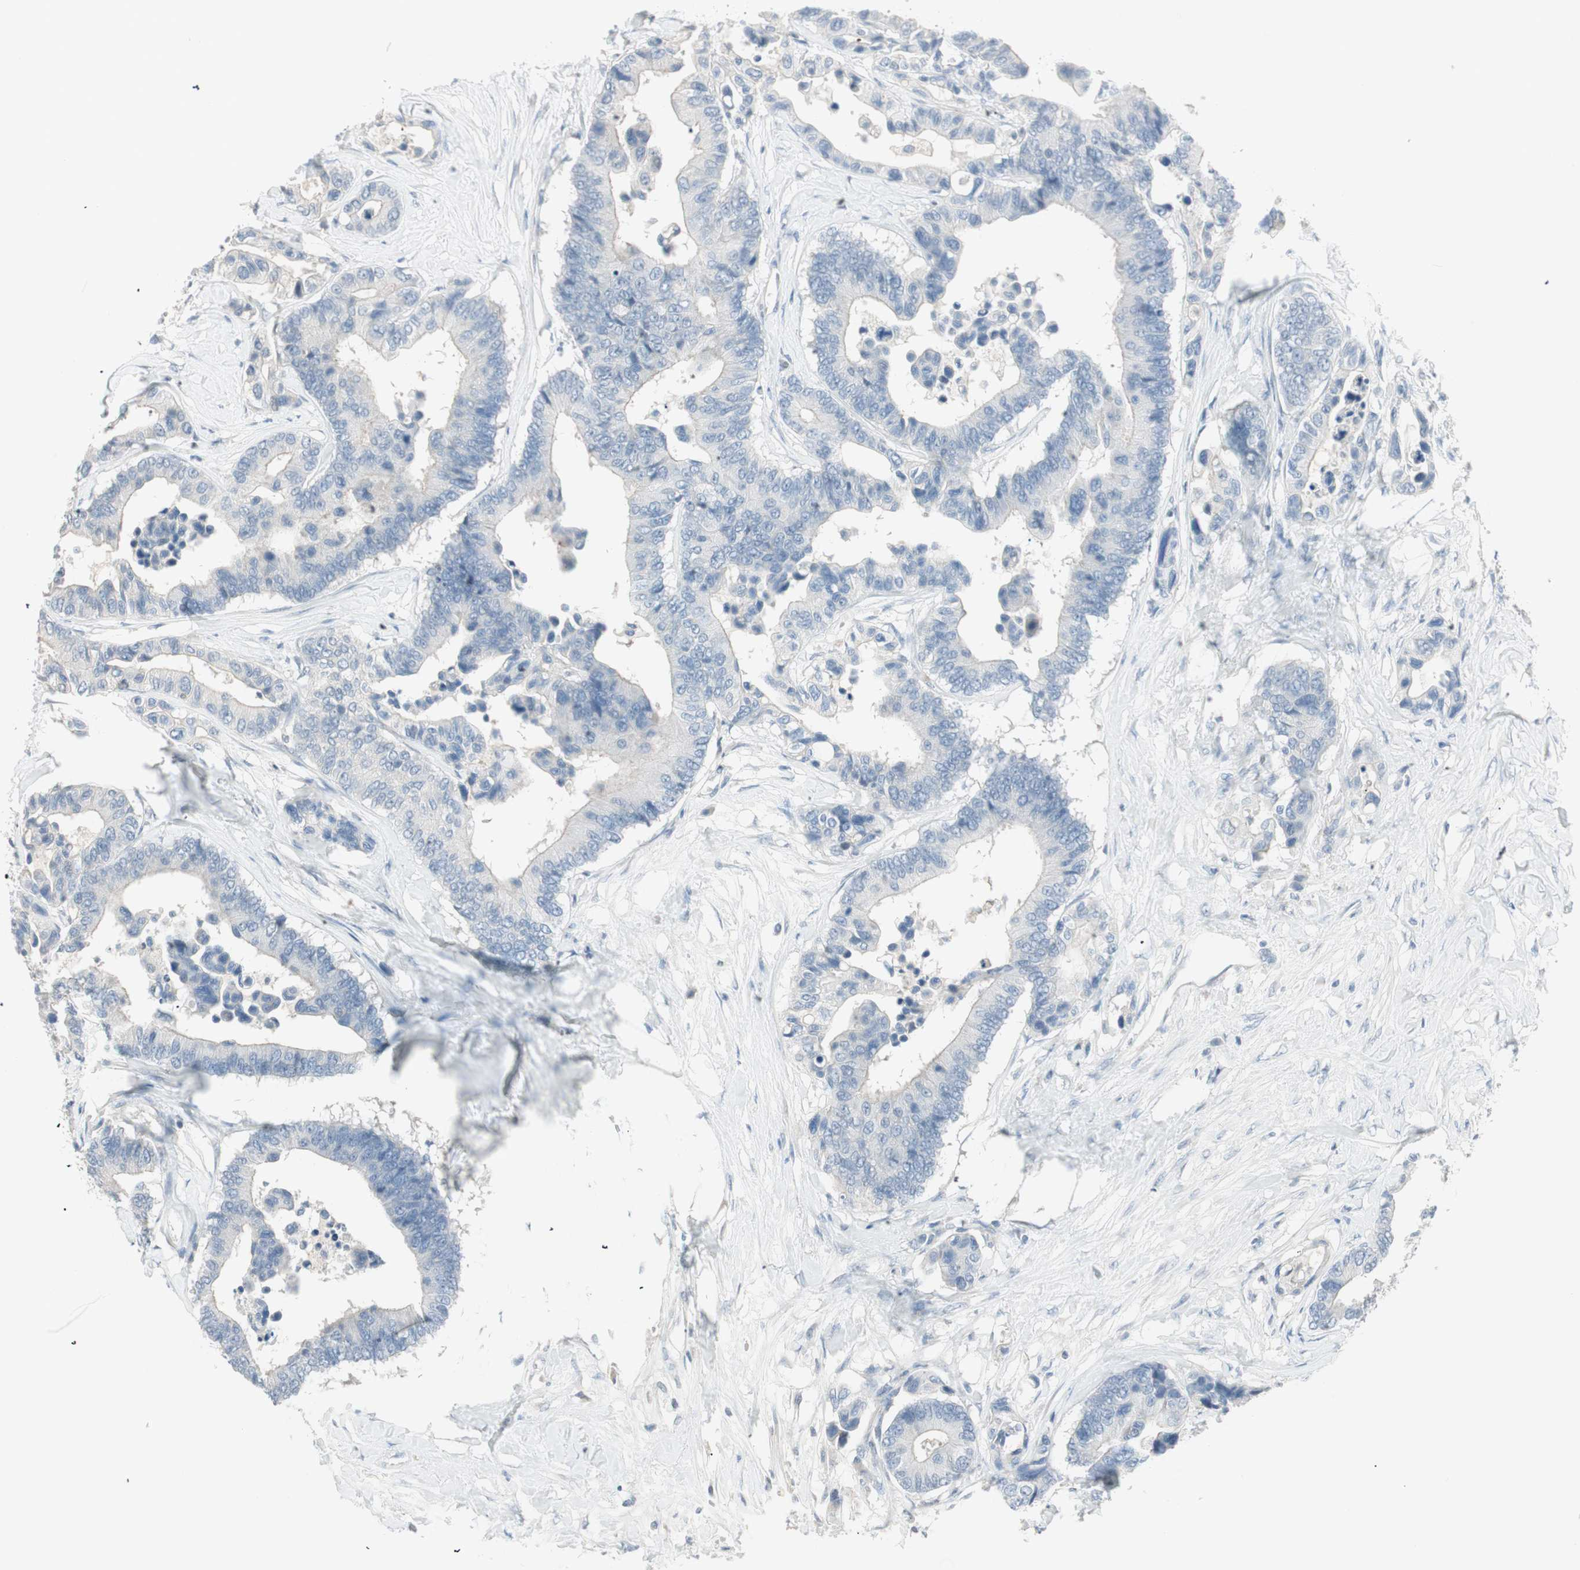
{"staining": {"intensity": "weak", "quantity": "25%-75%", "location": "cytoplasmic/membranous"}, "tissue": "colorectal cancer", "cell_type": "Tumor cells", "image_type": "cancer", "snomed": [{"axis": "morphology", "description": "Normal tissue, NOS"}, {"axis": "morphology", "description": "Adenocarcinoma, NOS"}, {"axis": "topography", "description": "Colon"}], "caption": "Brown immunohistochemical staining in human colorectal cancer exhibits weak cytoplasmic/membranous positivity in approximately 25%-75% of tumor cells.", "gene": "ITLN2", "patient": {"sex": "male", "age": 82}}